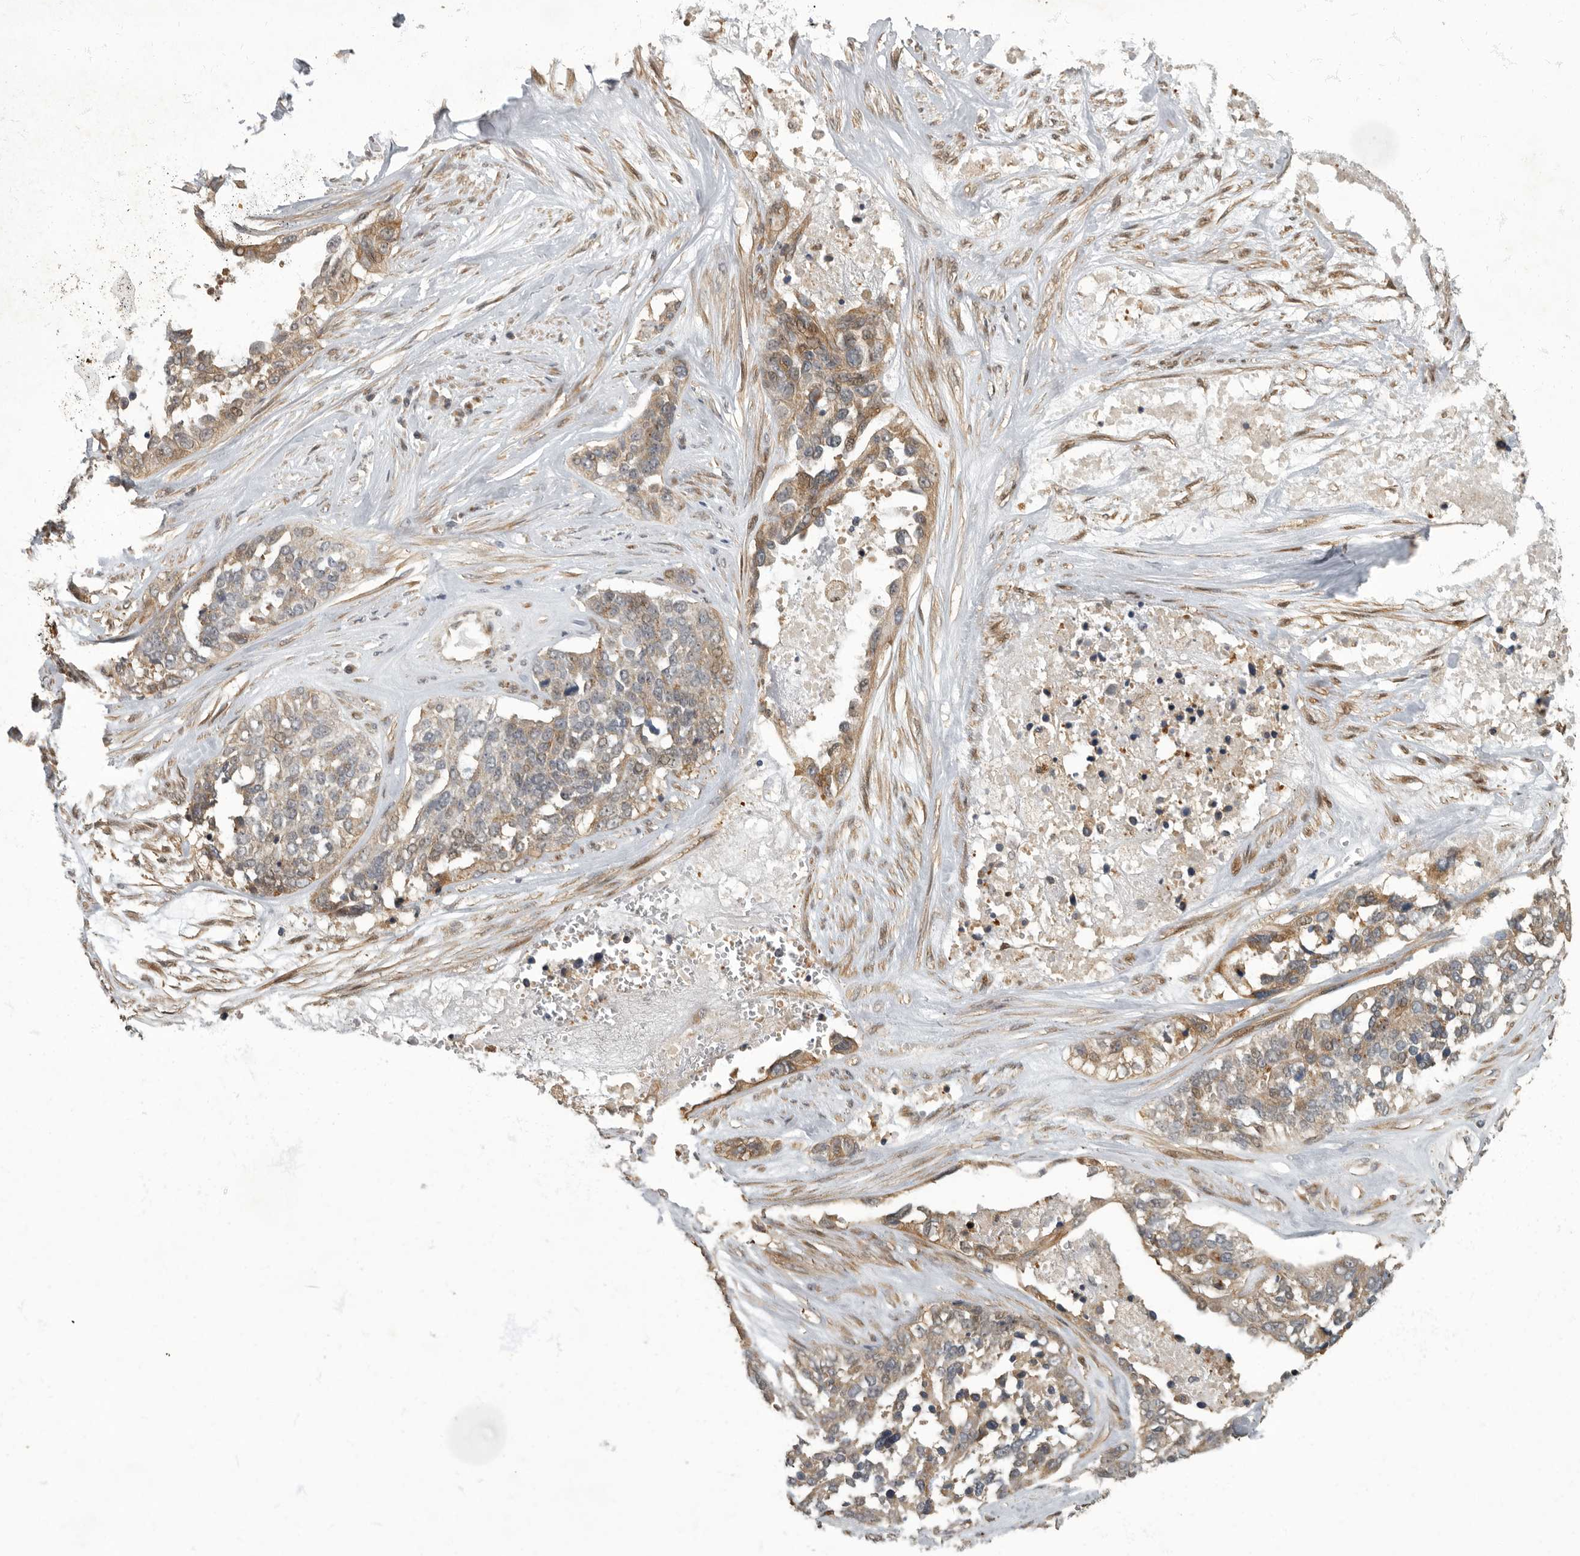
{"staining": {"intensity": "moderate", "quantity": ">75%", "location": "cytoplasmic/membranous"}, "tissue": "ovarian cancer", "cell_type": "Tumor cells", "image_type": "cancer", "snomed": [{"axis": "morphology", "description": "Cystadenocarcinoma, serous, NOS"}, {"axis": "topography", "description": "Ovary"}], "caption": "Moderate cytoplasmic/membranous protein expression is seen in about >75% of tumor cells in serous cystadenocarcinoma (ovarian).", "gene": "IQCK", "patient": {"sex": "female", "age": 44}}